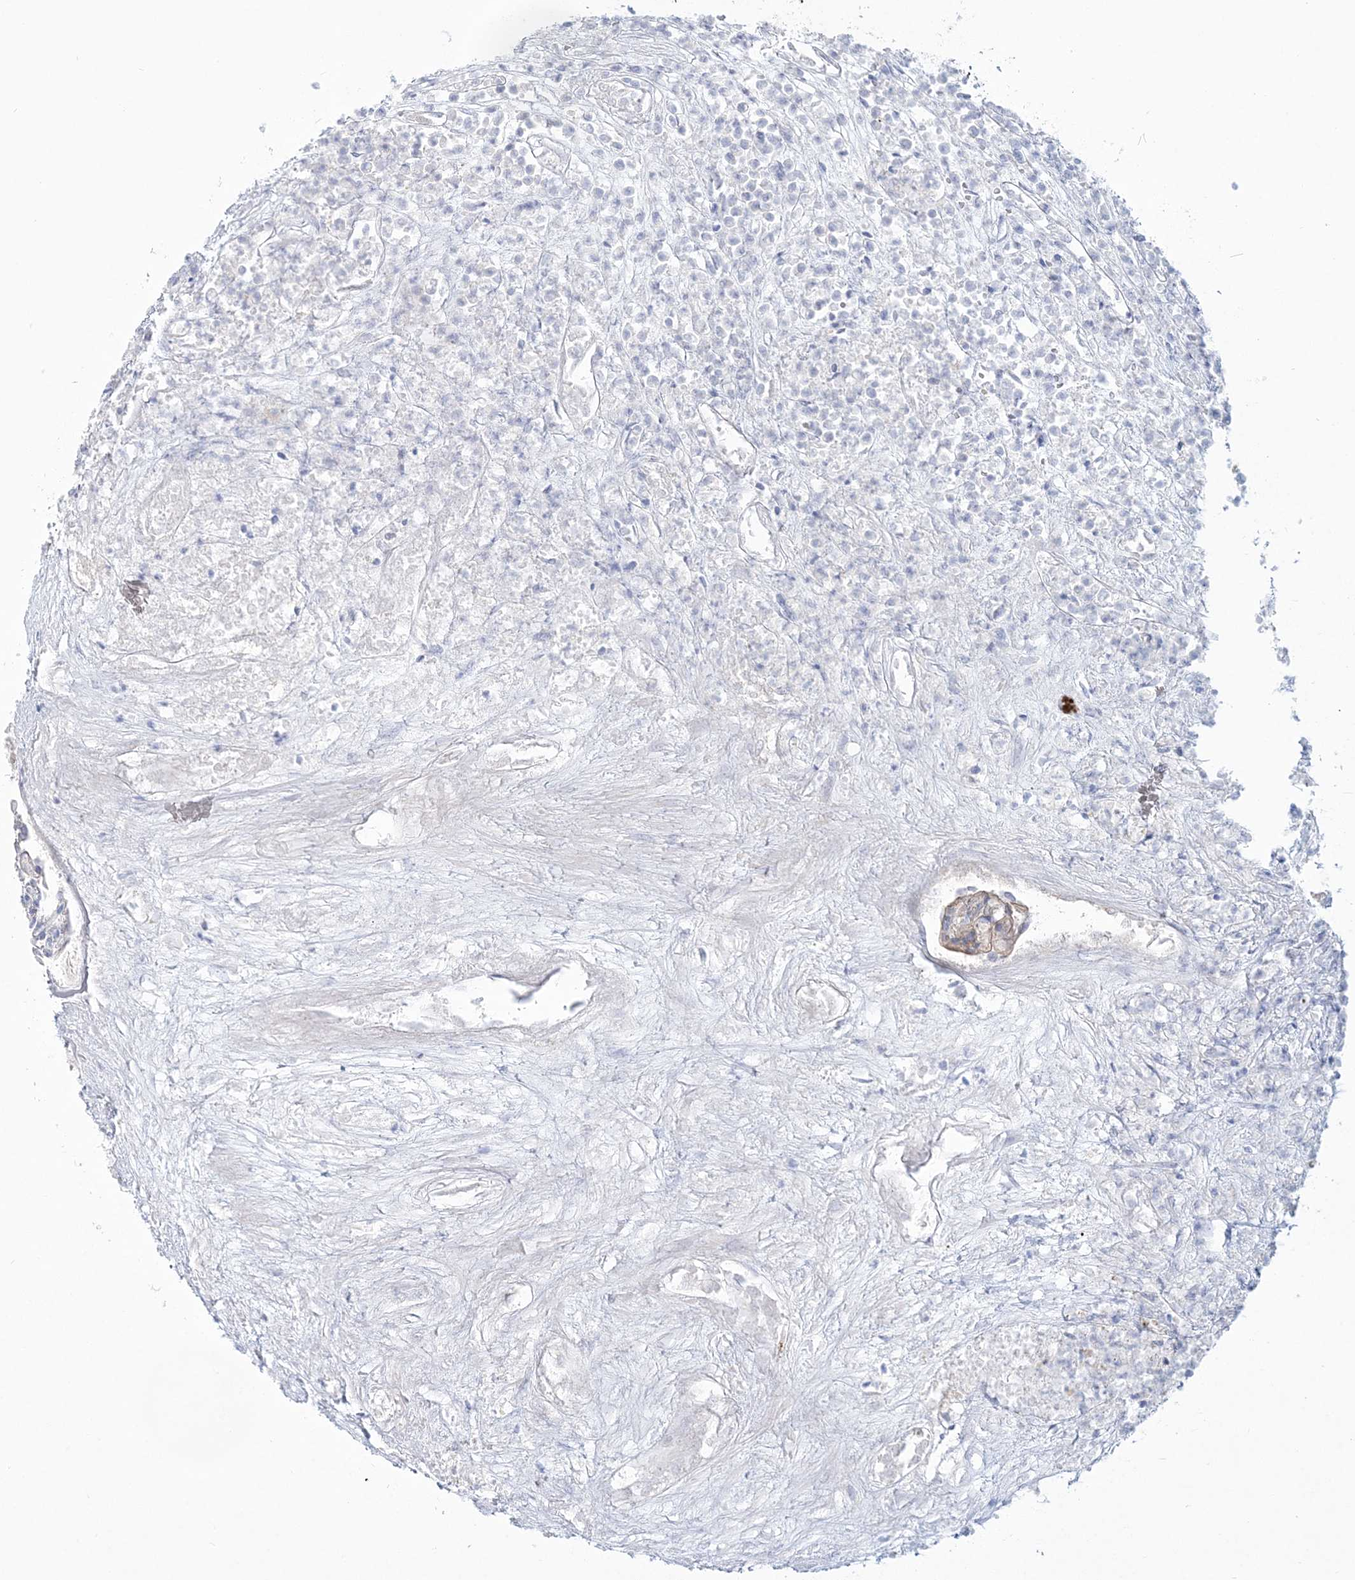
{"staining": {"intensity": "negative", "quantity": "none", "location": "none"}, "tissue": "renal cancer", "cell_type": "Tumor cells", "image_type": "cancer", "snomed": [{"axis": "morphology", "description": "Adenocarcinoma, NOS"}, {"axis": "topography", "description": "Kidney"}], "caption": "High power microscopy micrograph of an IHC photomicrograph of adenocarcinoma (renal), revealing no significant expression in tumor cells. The staining is performed using DAB (3,3'-diaminobenzidine) brown chromogen with nuclei counter-stained in using hematoxylin.", "gene": "ADGB", "patient": {"sex": "female", "age": 54}}